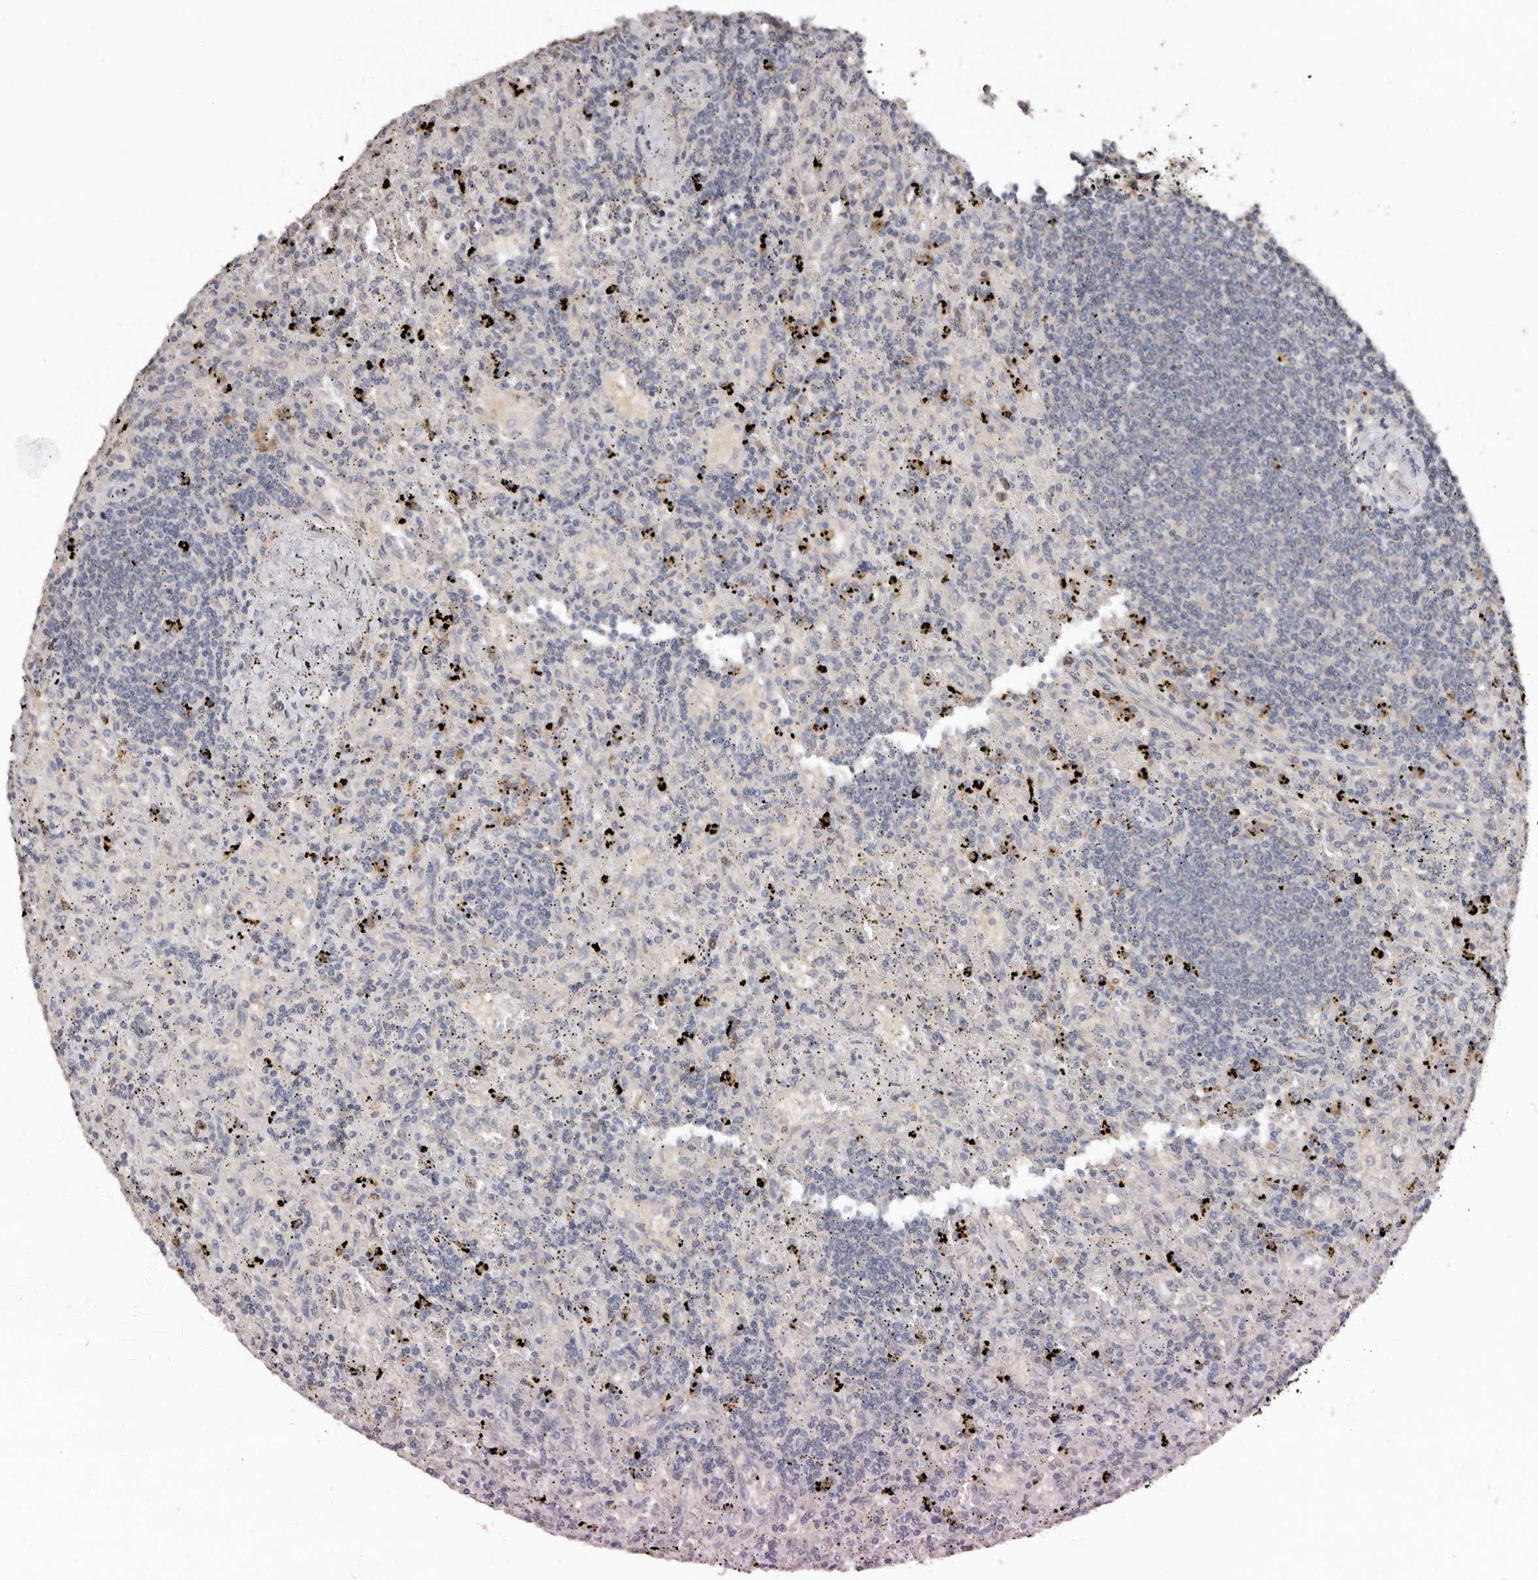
{"staining": {"intensity": "negative", "quantity": "none", "location": "none"}, "tissue": "lymphoma", "cell_type": "Tumor cells", "image_type": "cancer", "snomed": [{"axis": "morphology", "description": "Malignant lymphoma, non-Hodgkin's type, Low grade"}, {"axis": "topography", "description": "Spleen"}], "caption": "An IHC image of low-grade malignant lymphoma, non-Hodgkin's type is shown. There is no staining in tumor cells of low-grade malignant lymphoma, non-Hodgkin's type. The staining is performed using DAB brown chromogen with nuclei counter-stained in using hematoxylin.", "gene": "SULT1E1", "patient": {"sex": "male", "age": 76}}